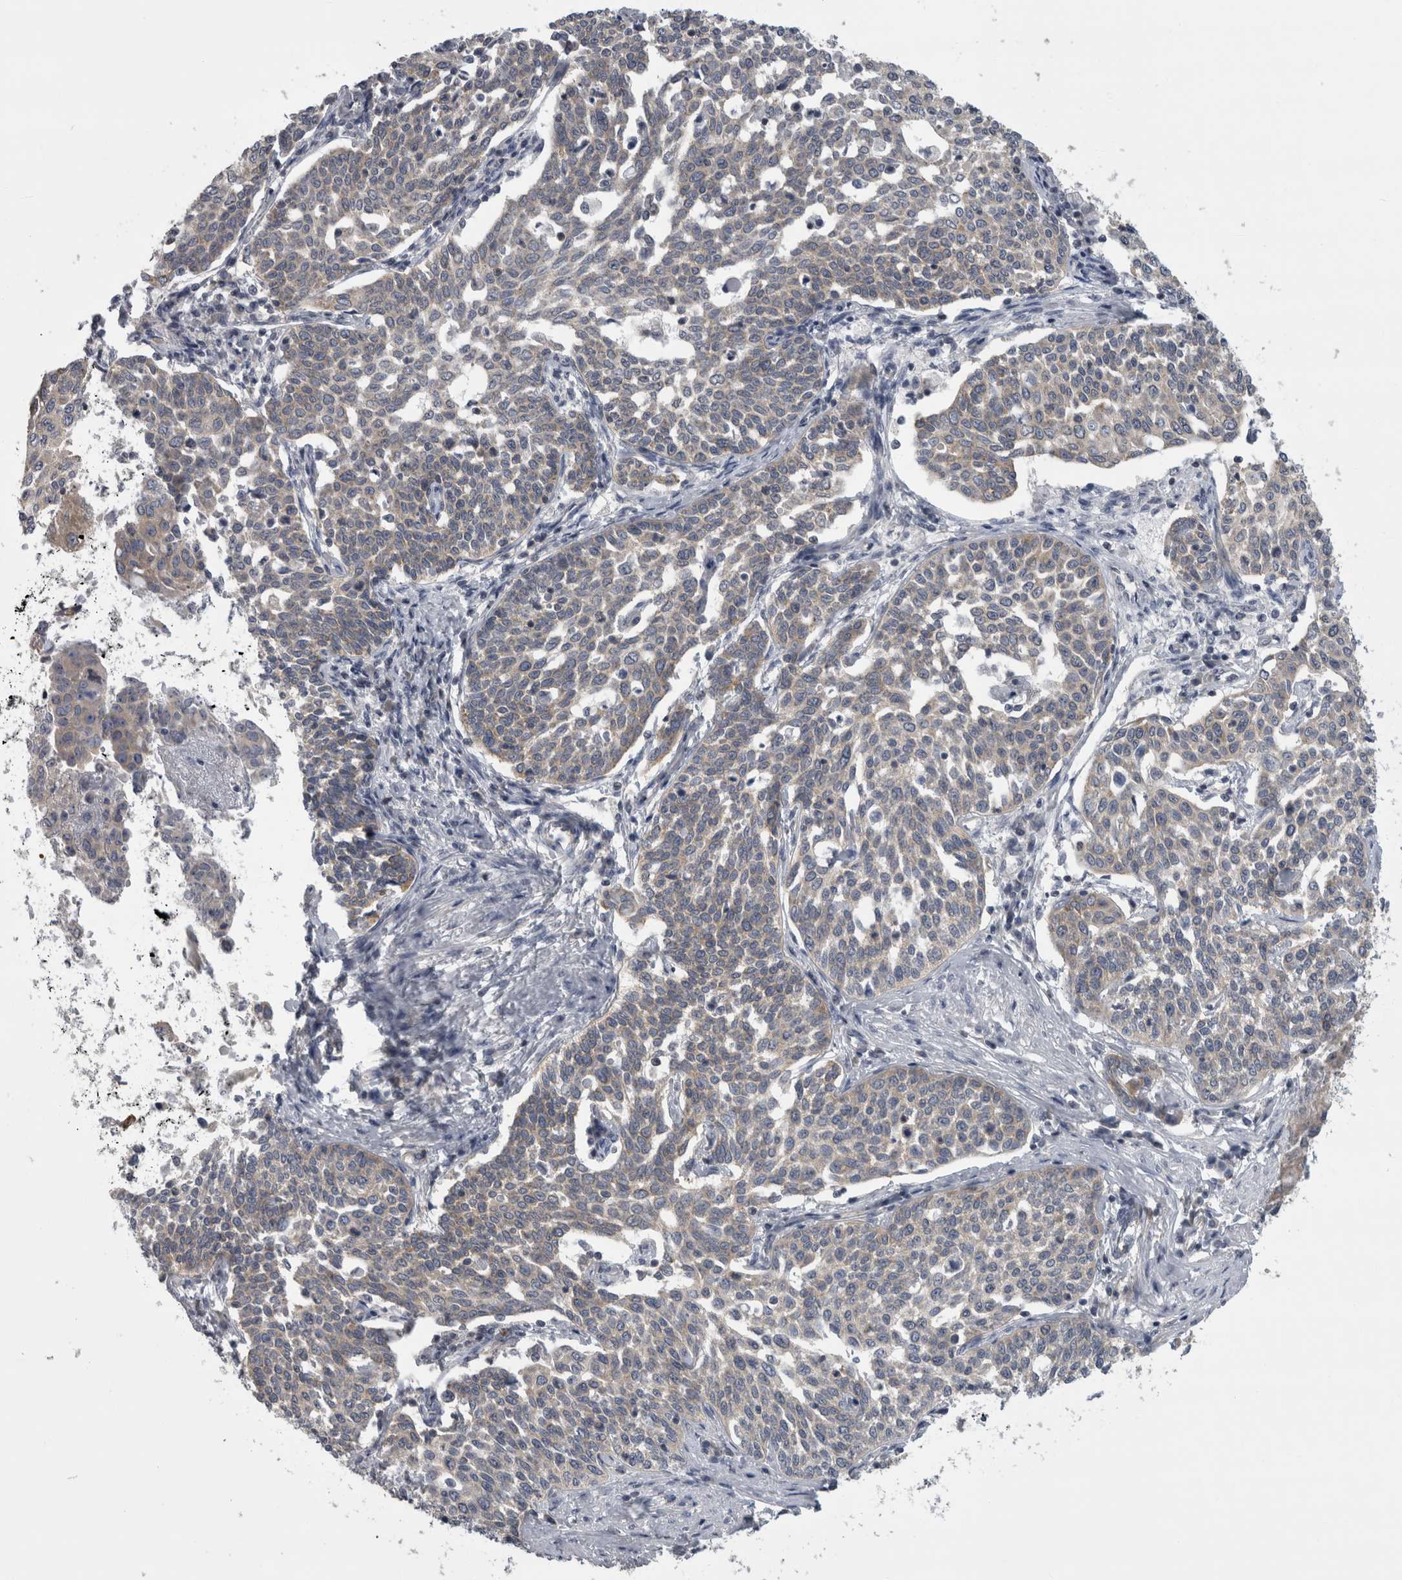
{"staining": {"intensity": "weak", "quantity": ">75%", "location": "cytoplasmic/membranous"}, "tissue": "cervical cancer", "cell_type": "Tumor cells", "image_type": "cancer", "snomed": [{"axis": "morphology", "description": "Squamous cell carcinoma, NOS"}, {"axis": "topography", "description": "Cervix"}], "caption": "About >75% of tumor cells in cervical squamous cell carcinoma show weak cytoplasmic/membranous protein staining as visualized by brown immunohistochemical staining.", "gene": "PRRC2C", "patient": {"sex": "female", "age": 34}}